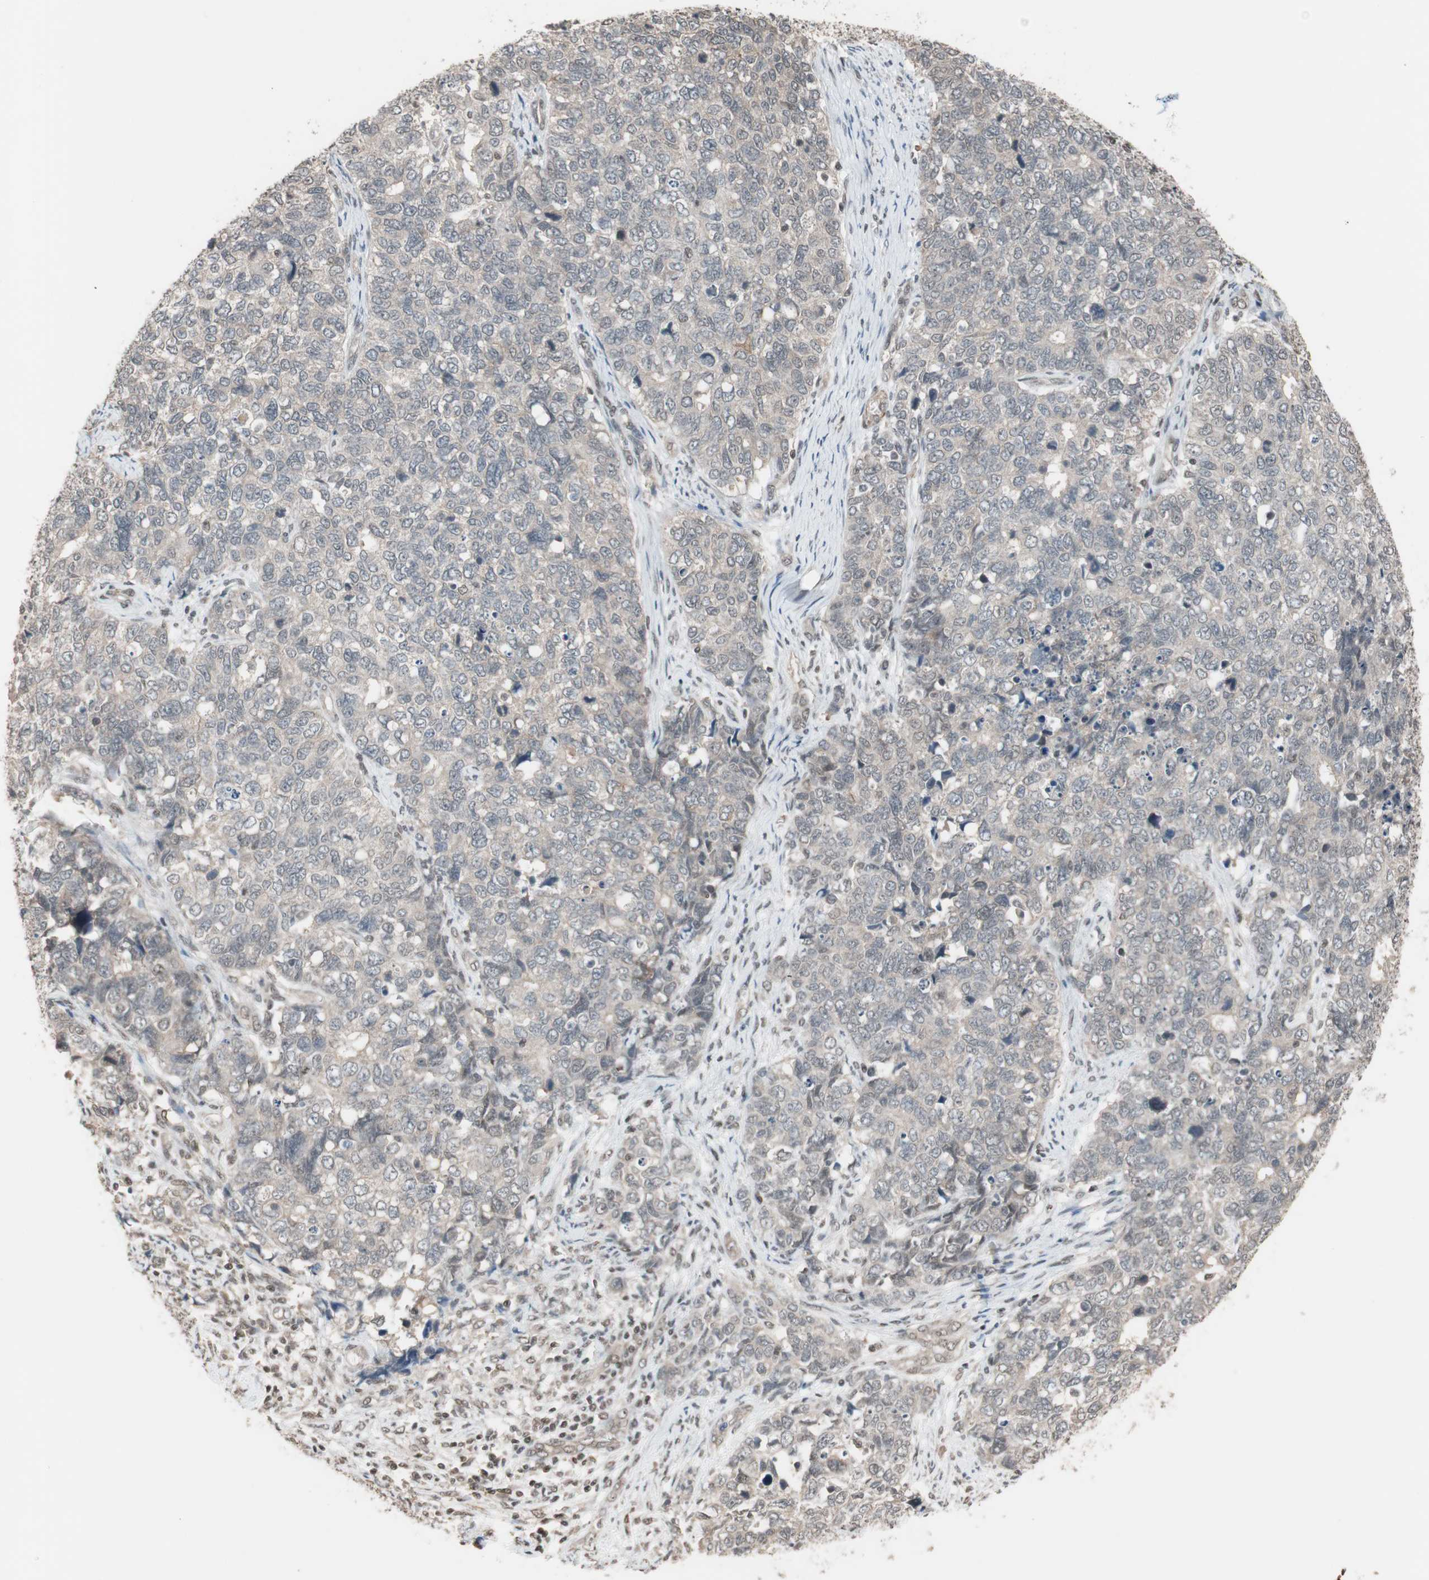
{"staining": {"intensity": "negative", "quantity": "none", "location": "none"}, "tissue": "cervical cancer", "cell_type": "Tumor cells", "image_type": "cancer", "snomed": [{"axis": "morphology", "description": "Squamous cell carcinoma, NOS"}, {"axis": "topography", "description": "Cervix"}], "caption": "Immunohistochemistry (IHC) photomicrograph of human cervical cancer stained for a protein (brown), which exhibits no staining in tumor cells. (DAB (3,3'-diaminobenzidine) immunohistochemistry with hematoxylin counter stain).", "gene": "DRAP1", "patient": {"sex": "female", "age": 63}}